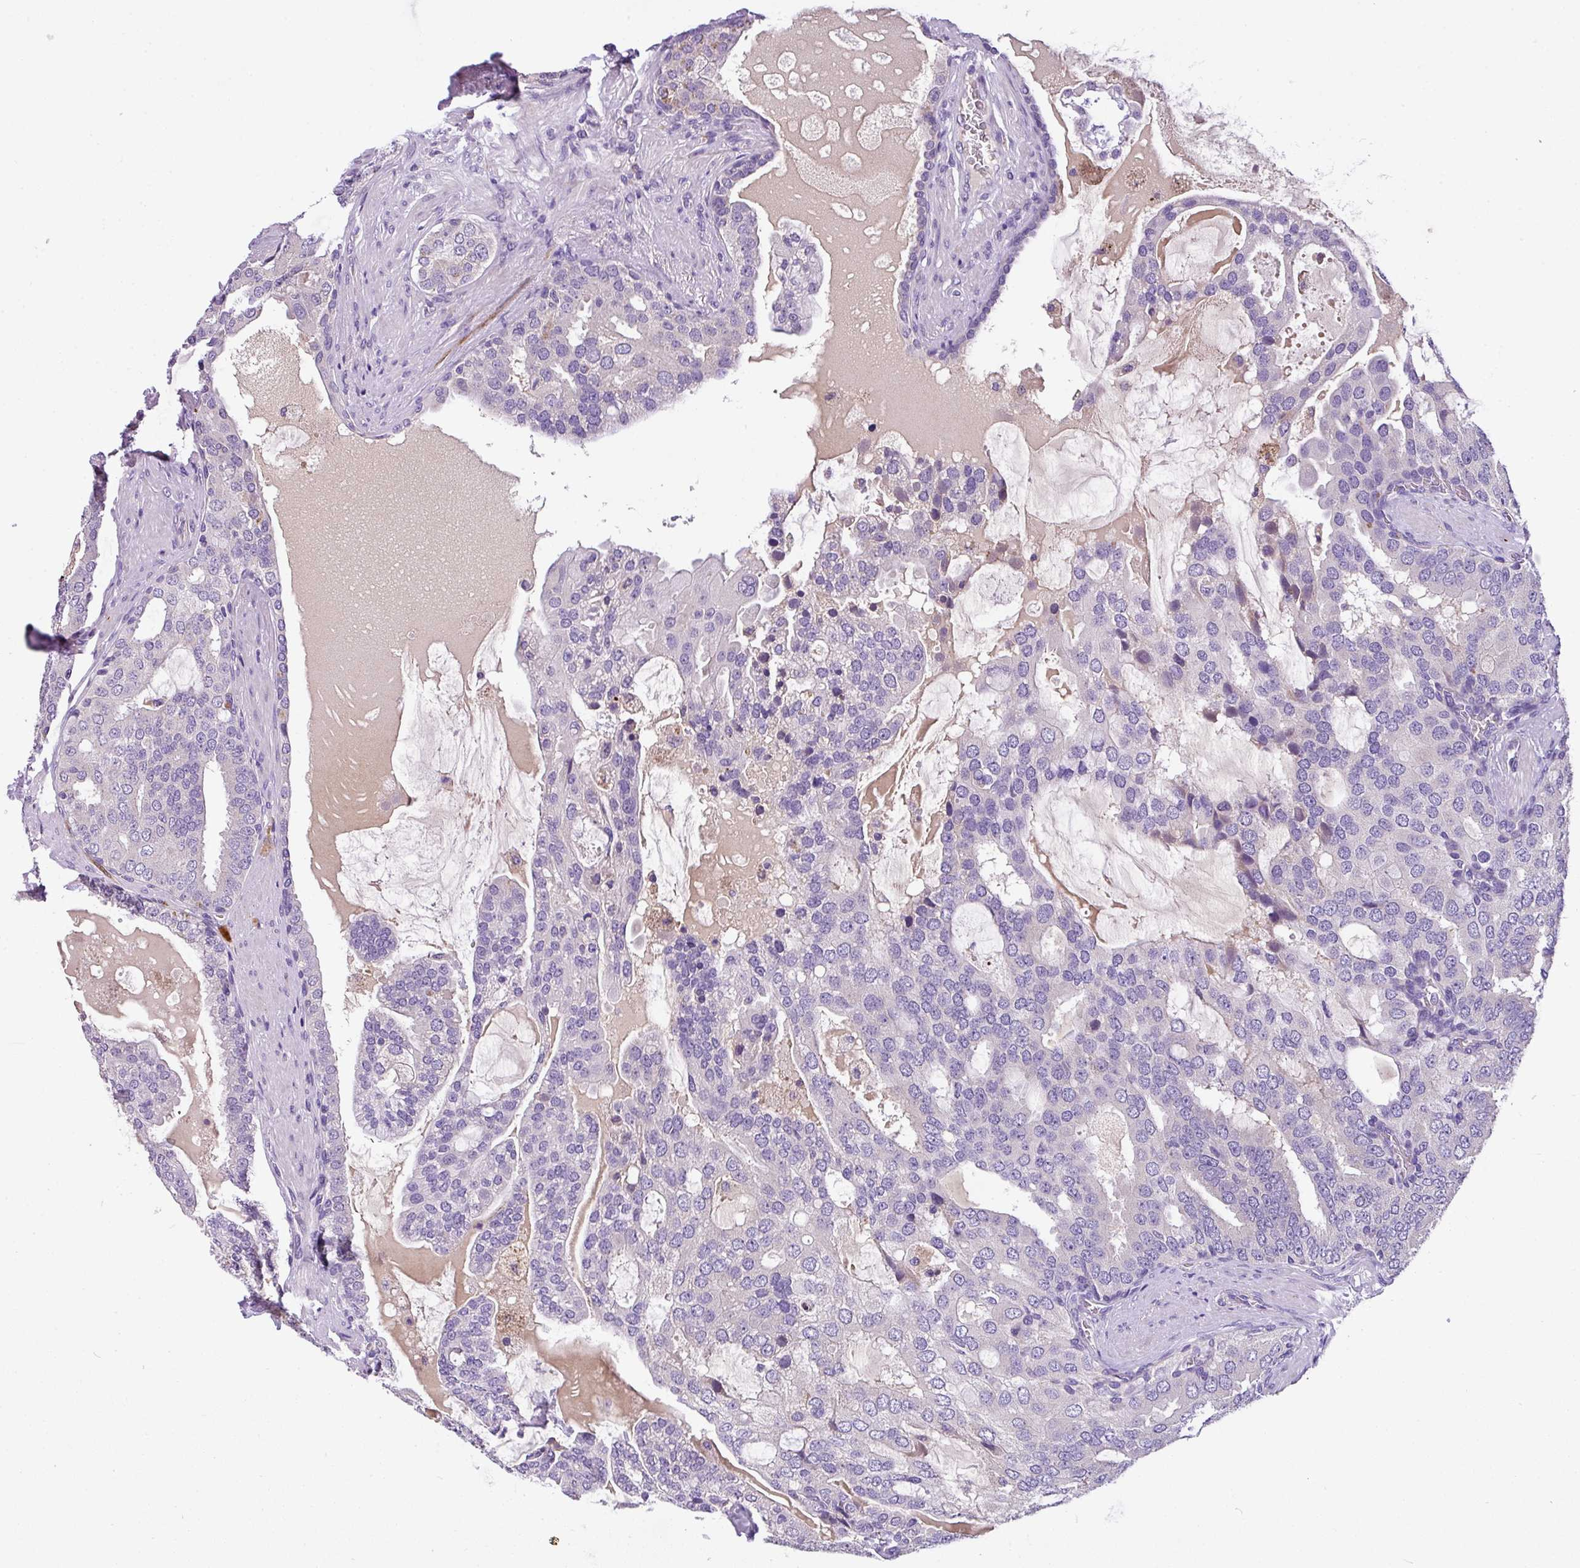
{"staining": {"intensity": "negative", "quantity": "none", "location": "none"}, "tissue": "prostate cancer", "cell_type": "Tumor cells", "image_type": "cancer", "snomed": [{"axis": "morphology", "description": "Adenocarcinoma, High grade"}, {"axis": "topography", "description": "Prostate"}], "caption": "Adenocarcinoma (high-grade) (prostate) was stained to show a protein in brown. There is no significant staining in tumor cells.", "gene": "ANXA2R", "patient": {"sex": "male", "age": 55}}